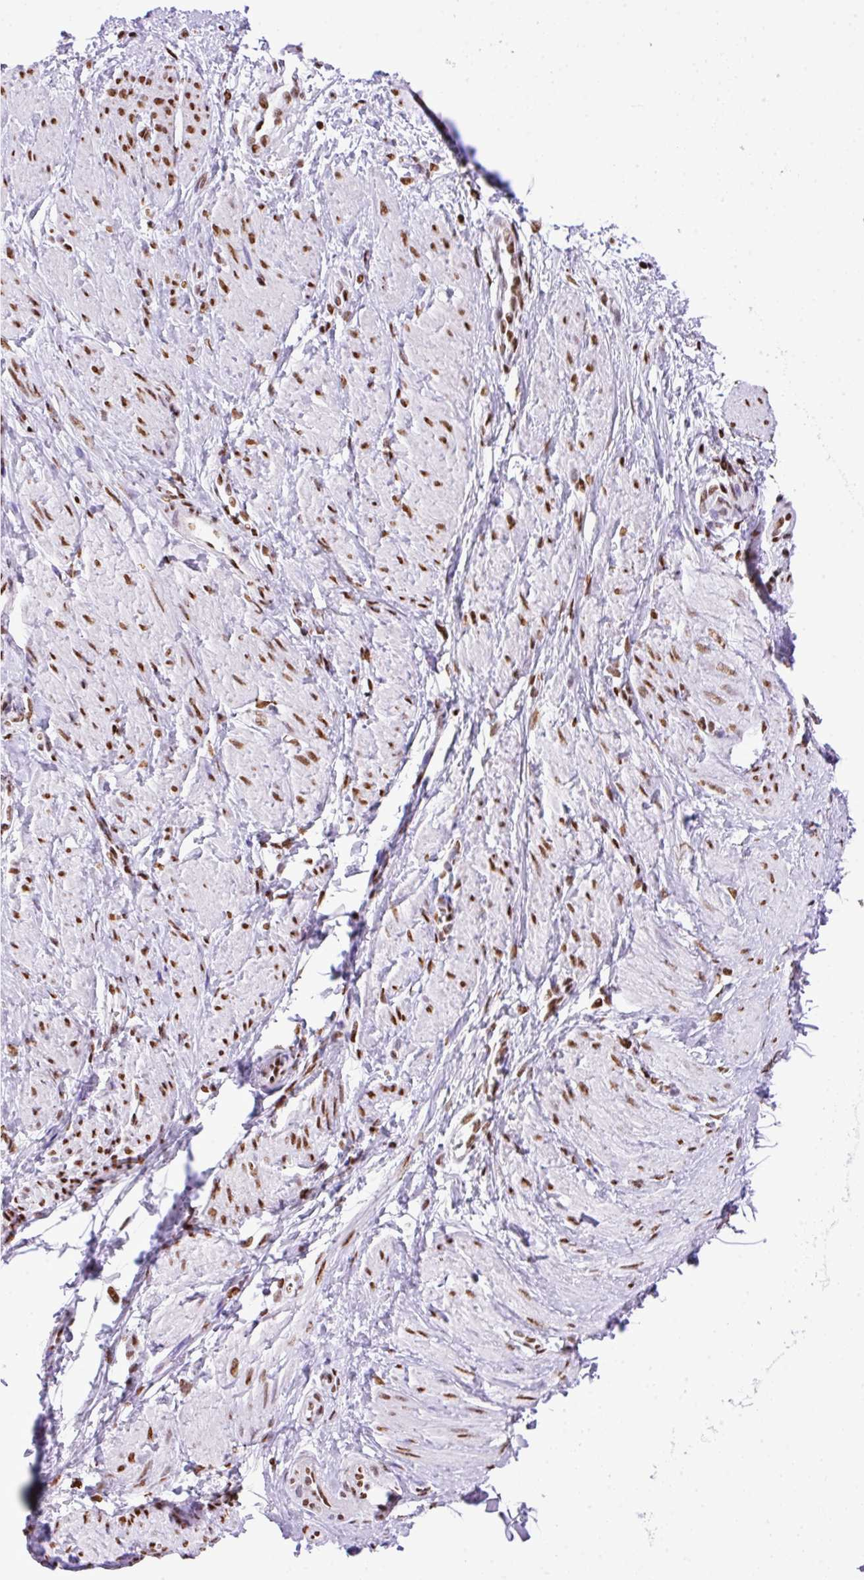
{"staining": {"intensity": "moderate", "quantity": ">75%", "location": "nuclear"}, "tissue": "smooth muscle", "cell_type": "Smooth muscle cells", "image_type": "normal", "snomed": [{"axis": "morphology", "description": "Normal tissue, NOS"}, {"axis": "topography", "description": "Smooth muscle"}, {"axis": "topography", "description": "Uterus"}], "caption": "Immunohistochemistry histopathology image of benign smooth muscle: smooth muscle stained using immunohistochemistry (IHC) exhibits medium levels of moderate protein expression localized specifically in the nuclear of smooth muscle cells, appearing as a nuclear brown color.", "gene": "RARG", "patient": {"sex": "female", "age": 39}}